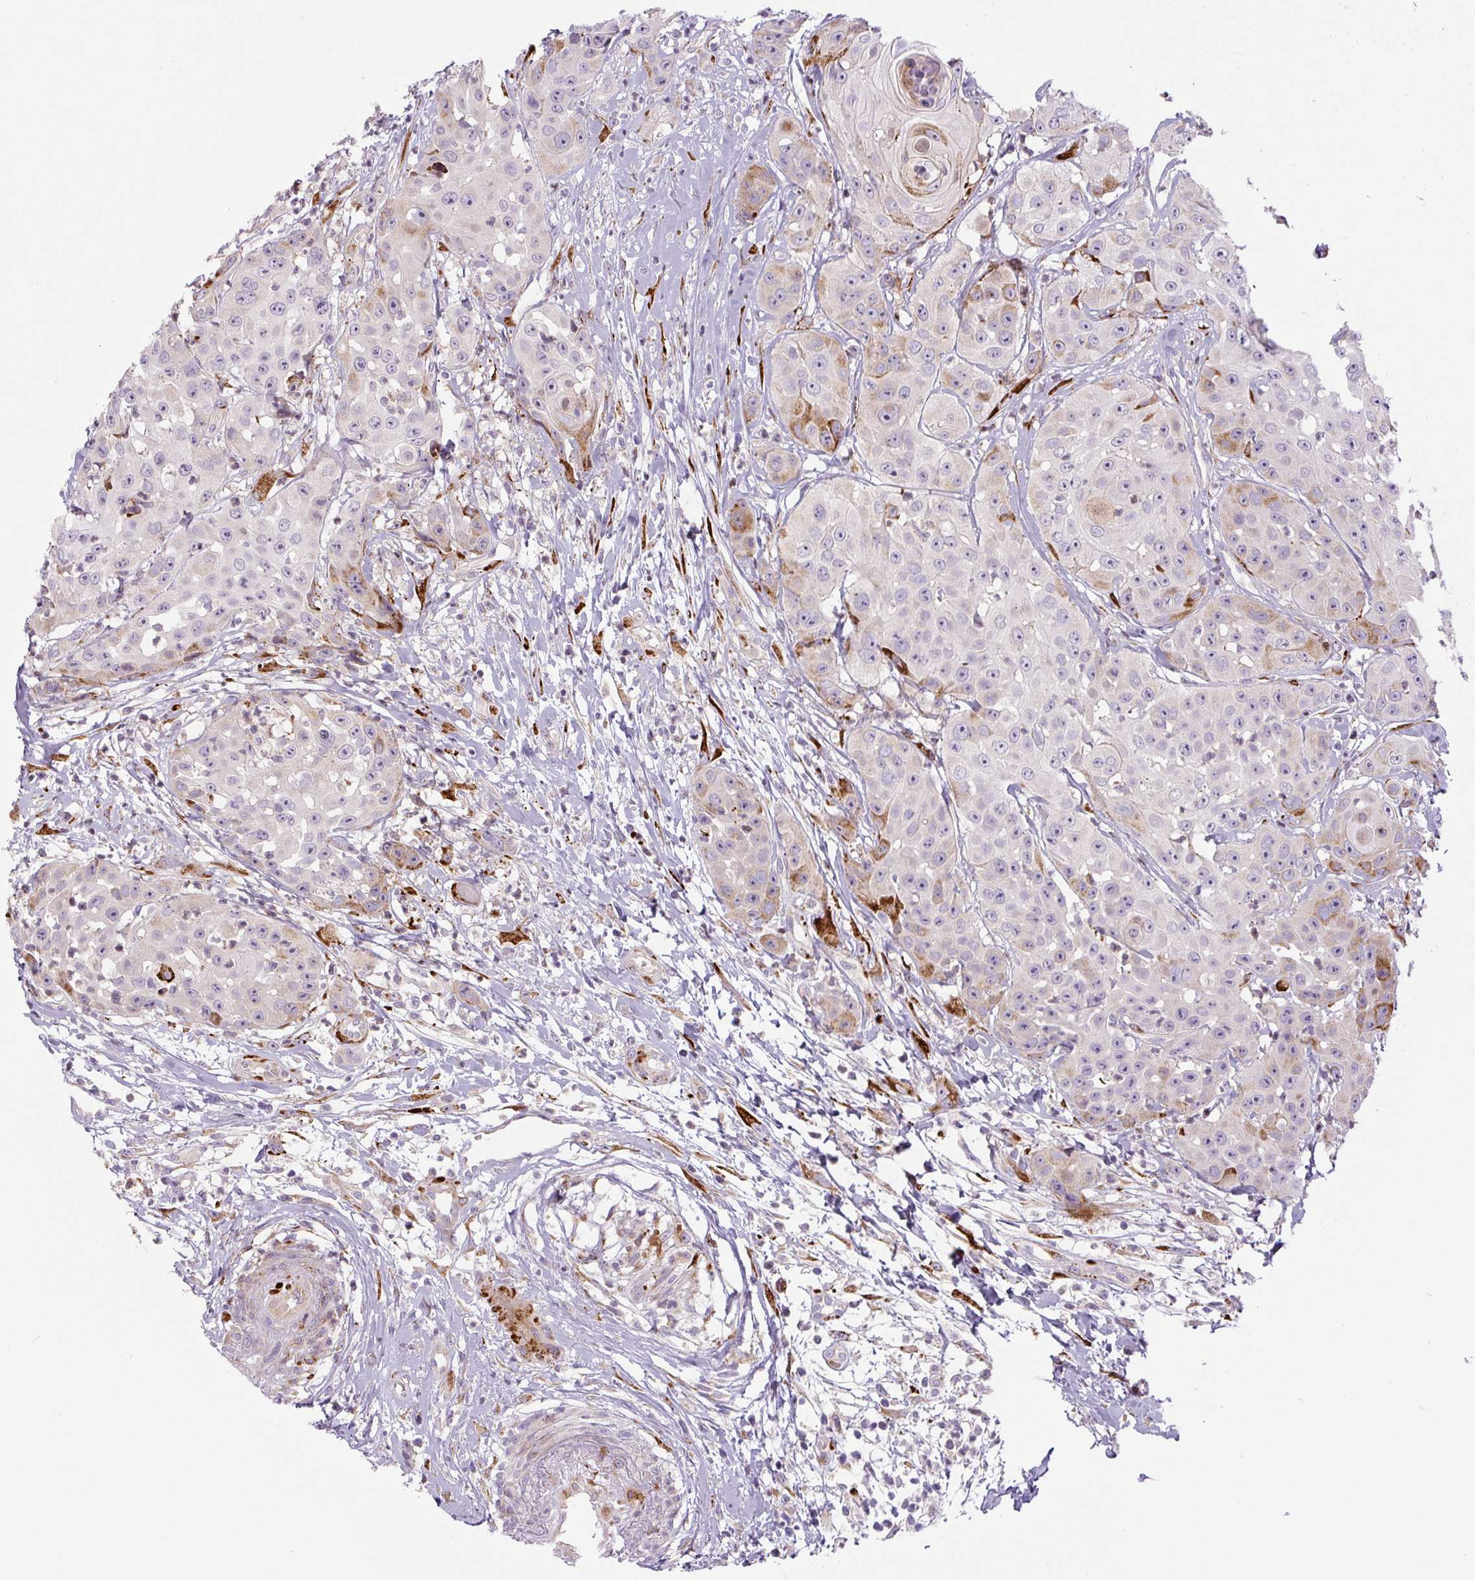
{"staining": {"intensity": "moderate", "quantity": "<25%", "location": "cytoplasmic/membranous"}, "tissue": "head and neck cancer", "cell_type": "Tumor cells", "image_type": "cancer", "snomed": [{"axis": "morphology", "description": "Squamous cell carcinoma, NOS"}, {"axis": "topography", "description": "Head-Neck"}], "caption": "An immunohistochemistry (IHC) histopathology image of neoplastic tissue is shown. Protein staining in brown highlights moderate cytoplasmic/membranous positivity in head and neck squamous cell carcinoma within tumor cells.", "gene": "DISP3", "patient": {"sex": "male", "age": 83}}